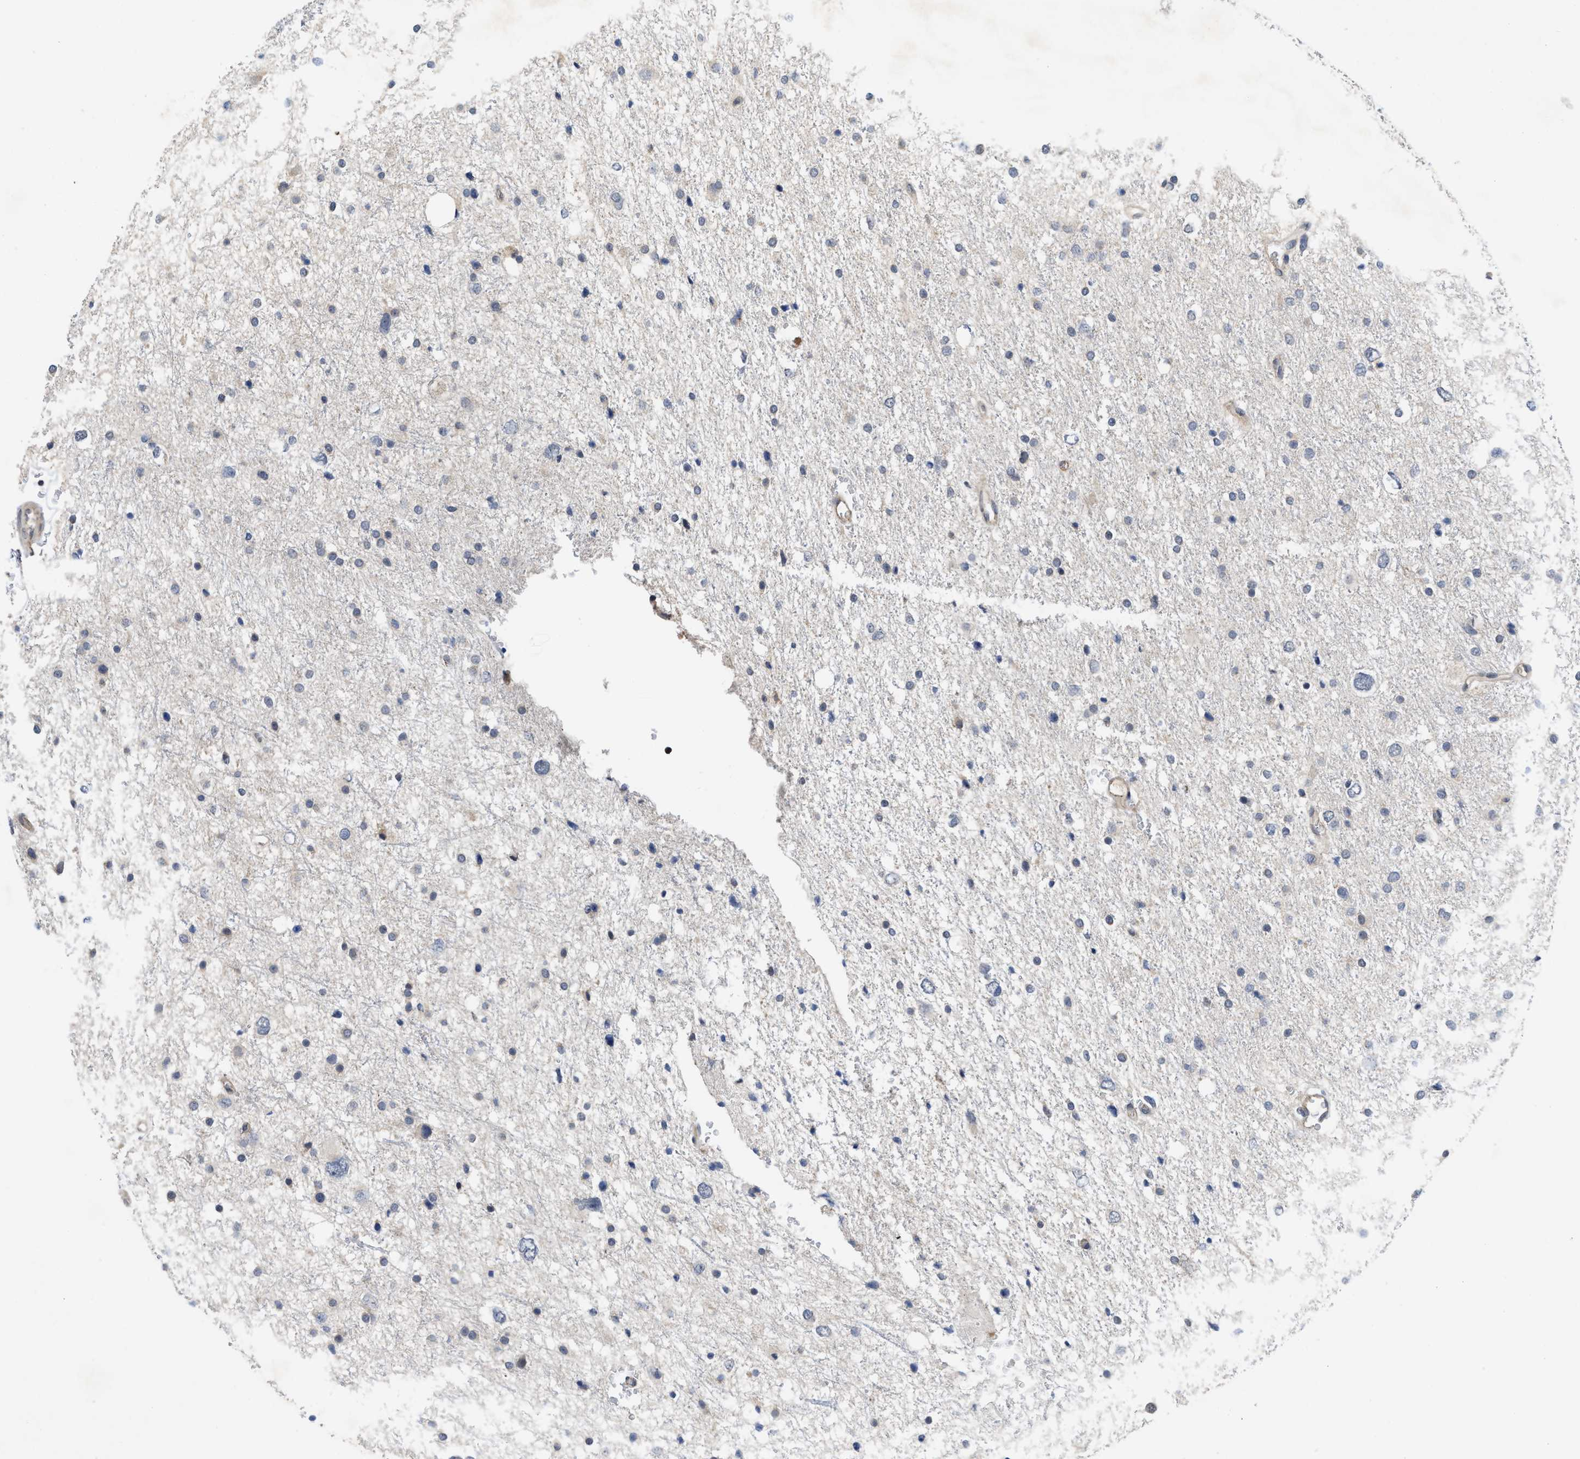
{"staining": {"intensity": "negative", "quantity": "none", "location": "none"}, "tissue": "glioma", "cell_type": "Tumor cells", "image_type": "cancer", "snomed": [{"axis": "morphology", "description": "Glioma, malignant, Low grade"}, {"axis": "topography", "description": "Brain"}], "caption": "An immunohistochemistry micrograph of low-grade glioma (malignant) is shown. There is no staining in tumor cells of low-grade glioma (malignant). (DAB (3,3'-diaminobenzidine) IHC visualized using brightfield microscopy, high magnification).", "gene": "LDAF1", "patient": {"sex": "female", "age": 37}}